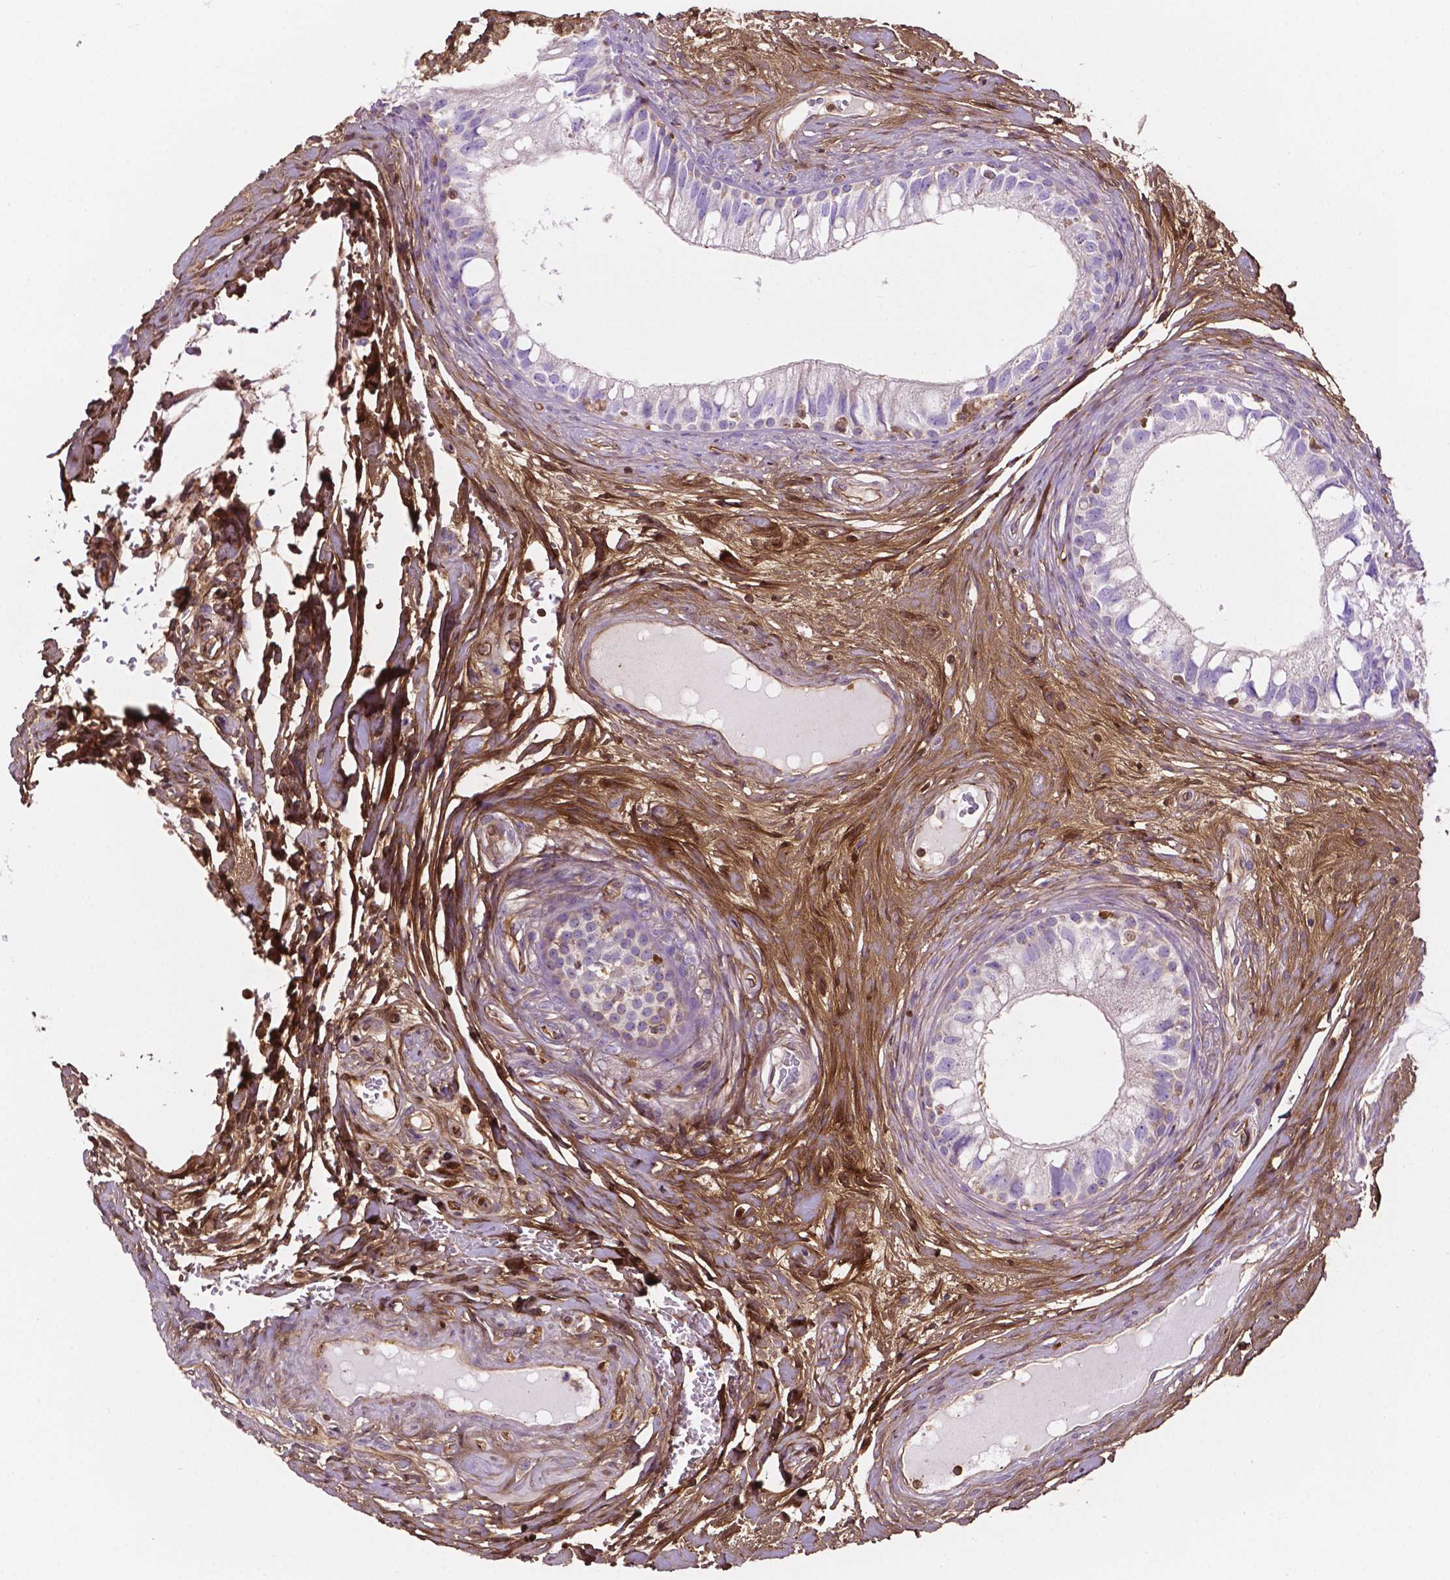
{"staining": {"intensity": "negative", "quantity": "none", "location": "none"}, "tissue": "epididymis", "cell_type": "Glandular cells", "image_type": "normal", "snomed": [{"axis": "morphology", "description": "Normal tissue, NOS"}, {"axis": "topography", "description": "Epididymis"}], "caption": "Immunohistochemistry of unremarkable human epididymis exhibits no positivity in glandular cells. (DAB (3,3'-diaminobenzidine) immunohistochemistry (IHC) with hematoxylin counter stain).", "gene": "DCN", "patient": {"sex": "male", "age": 59}}